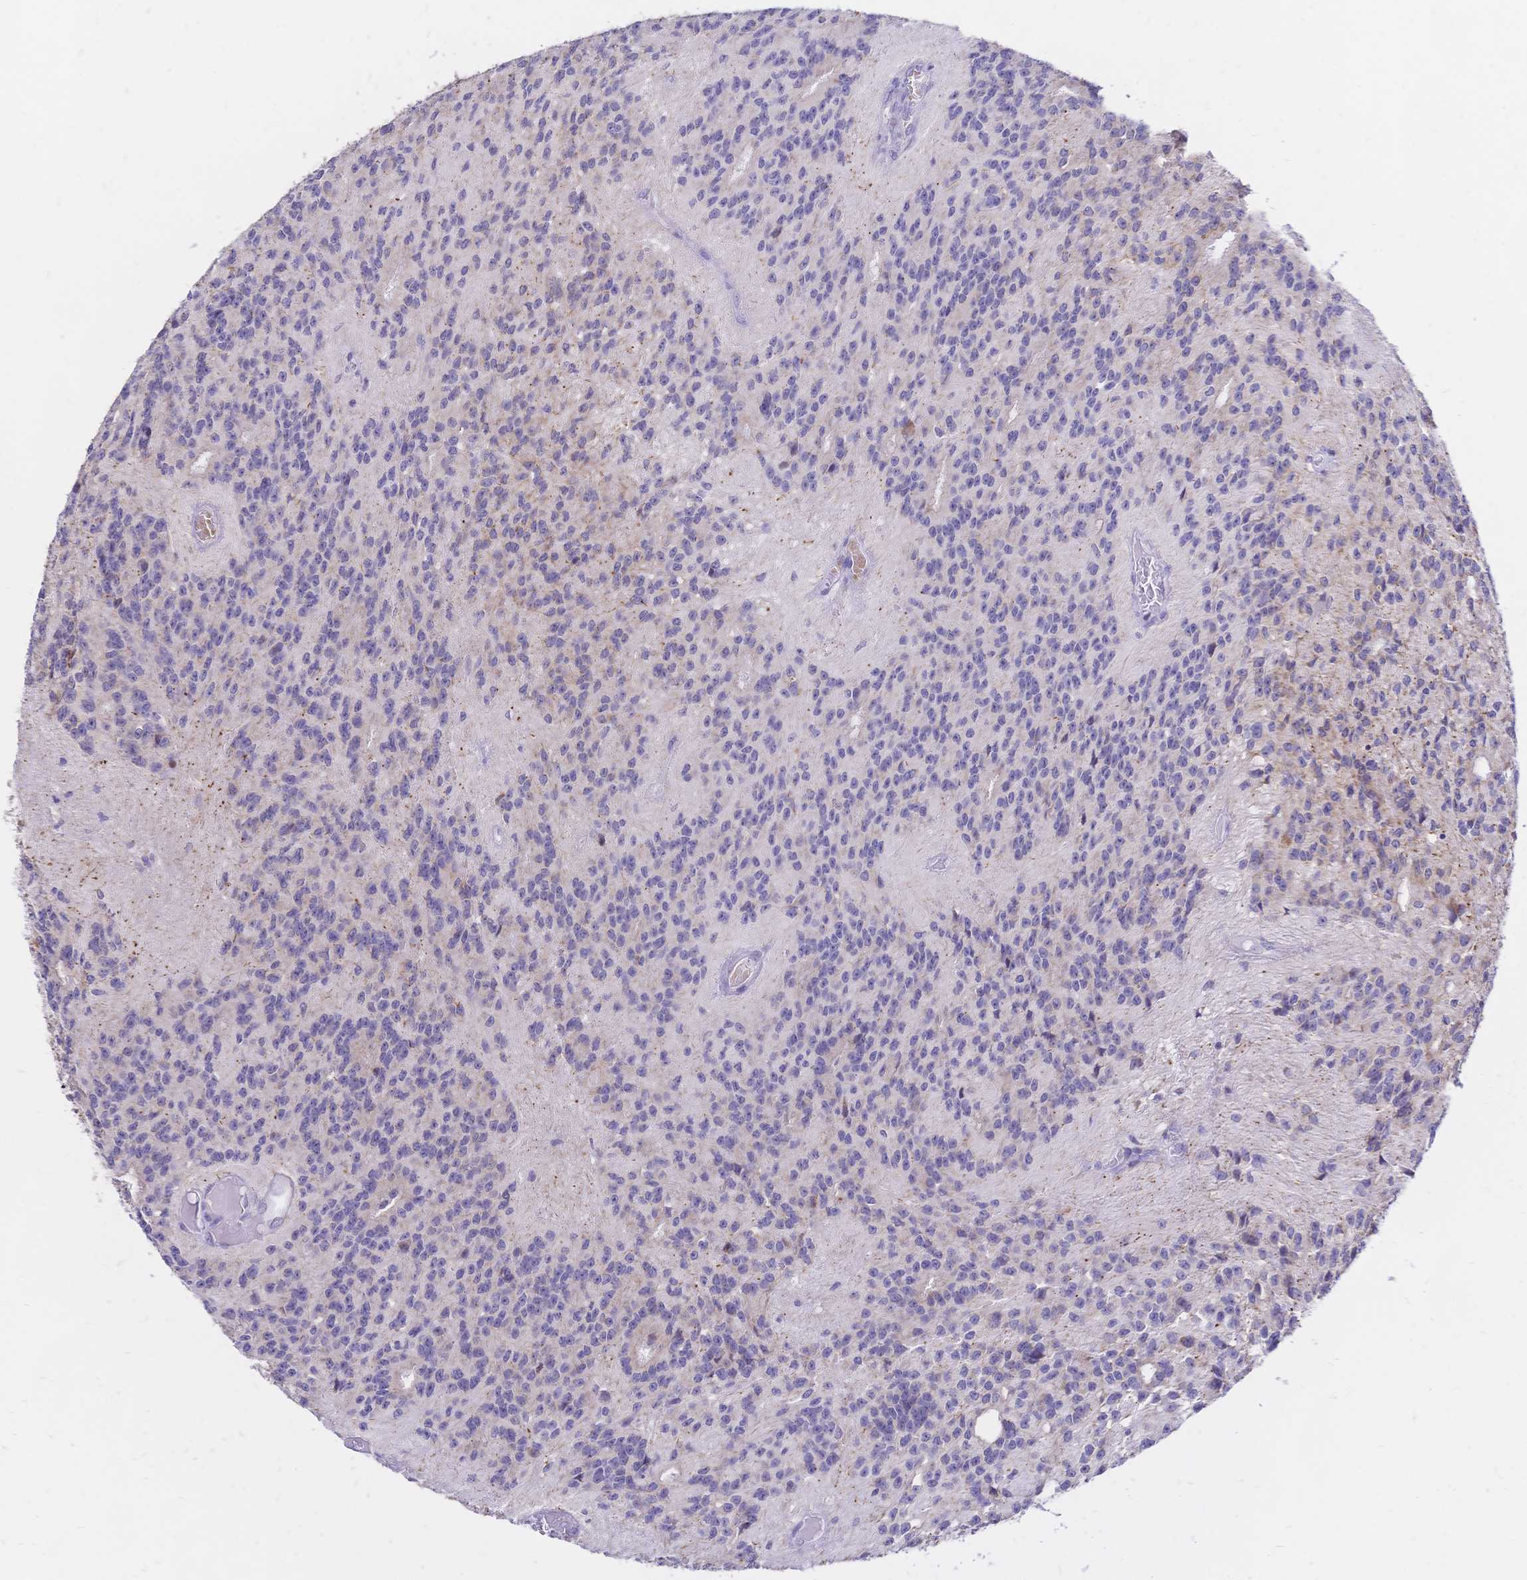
{"staining": {"intensity": "negative", "quantity": "none", "location": "none"}, "tissue": "glioma", "cell_type": "Tumor cells", "image_type": "cancer", "snomed": [{"axis": "morphology", "description": "Glioma, malignant, Low grade"}, {"axis": "topography", "description": "Brain"}], "caption": "Malignant glioma (low-grade) stained for a protein using immunohistochemistry demonstrates no expression tumor cells.", "gene": "CLEC18B", "patient": {"sex": "male", "age": 31}}